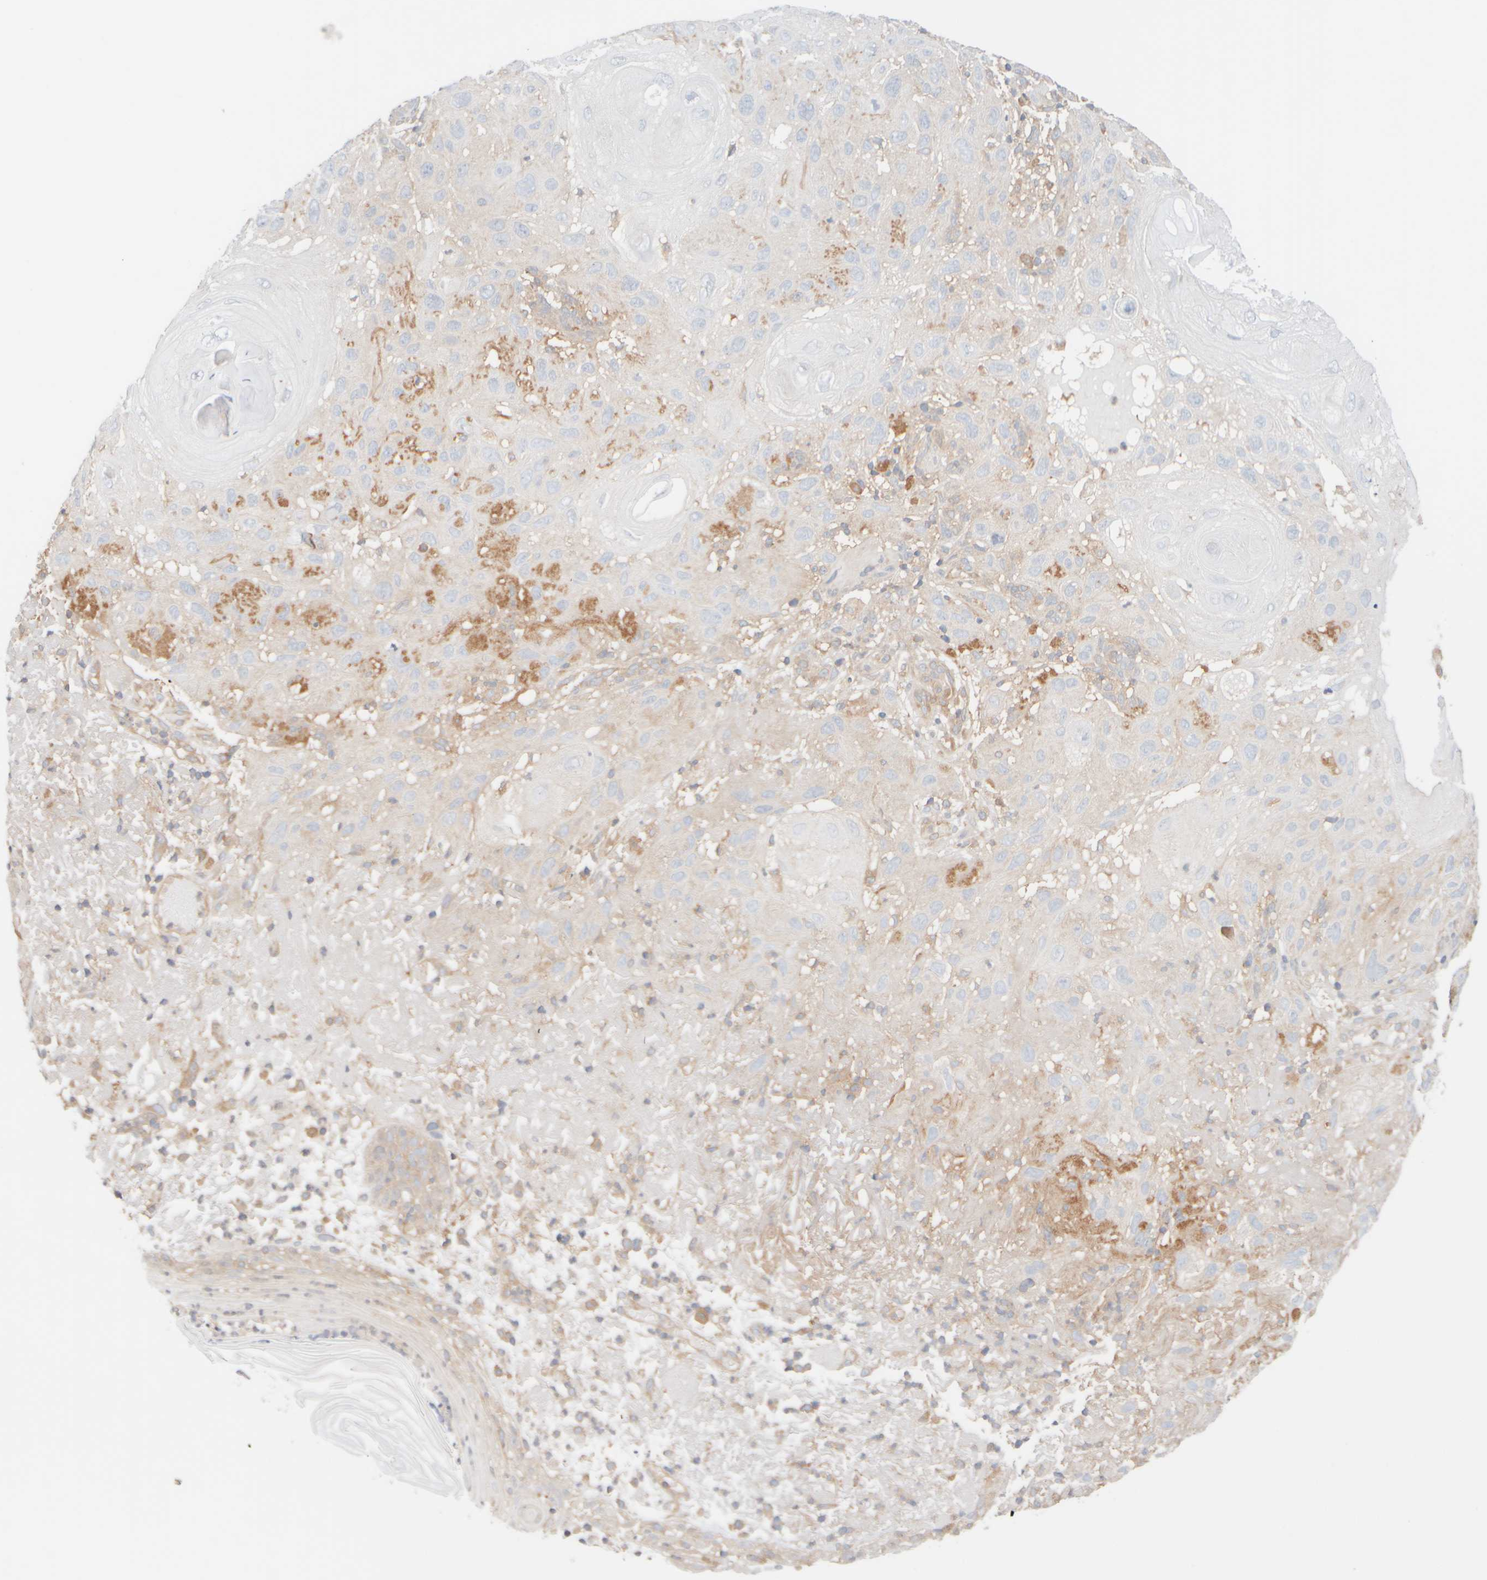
{"staining": {"intensity": "weak", "quantity": "<25%", "location": "cytoplasmic/membranous"}, "tissue": "skin cancer", "cell_type": "Tumor cells", "image_type": "cancer", "snomed": [{"axis": "morphology", "description": "Squamous cell carcinoma, NOS"}, {"axis": "topography", "description": "Skin"}], "caption": "Tumor cells show no significant protein expression in skin cancer.", "gene": "RABEP1", "patient": {"sex": "female", "age": 96}}